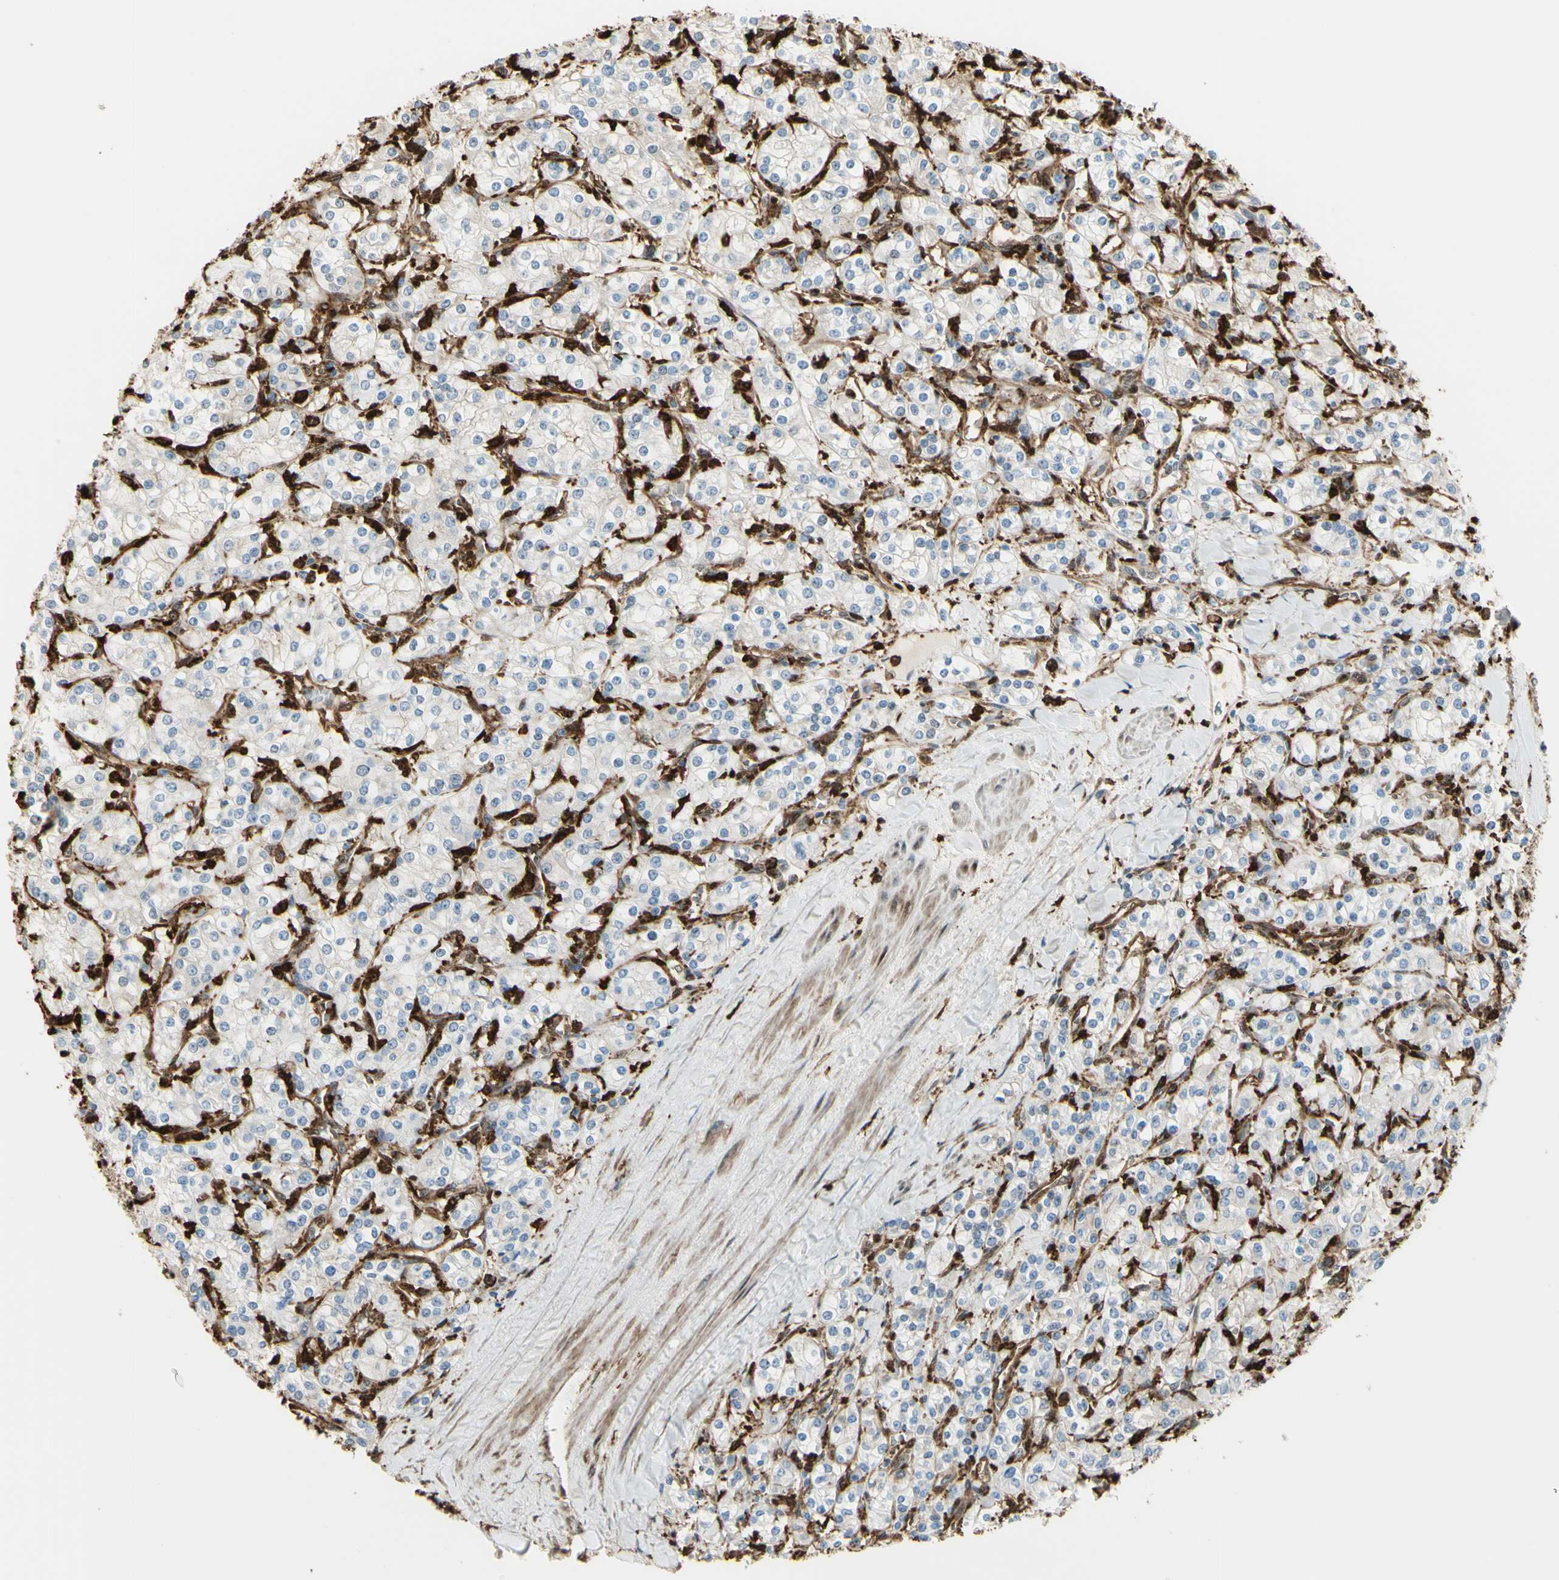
{"staining": {"intensity": "weak", "quantity": "25%-75%", "location": "cytoplasmic/membranous"}, "tissue": "renal cancer", "cell_type": "Tumor cells", "image_type": "cancer", "snomed": [{"axis": "morphology", "description": "Adenocarcinoma, NOS"}, {"axis": "topography", "description": "Kidney"}], "caption": "Human renal adenocarcinoma stained with a brown dye exhibits weak cytoplasmic/membranous positive positivity in about 25%-75% of tumor cells.", "gene": "GSN", "patient": {"sex": "male", "age": 77}}